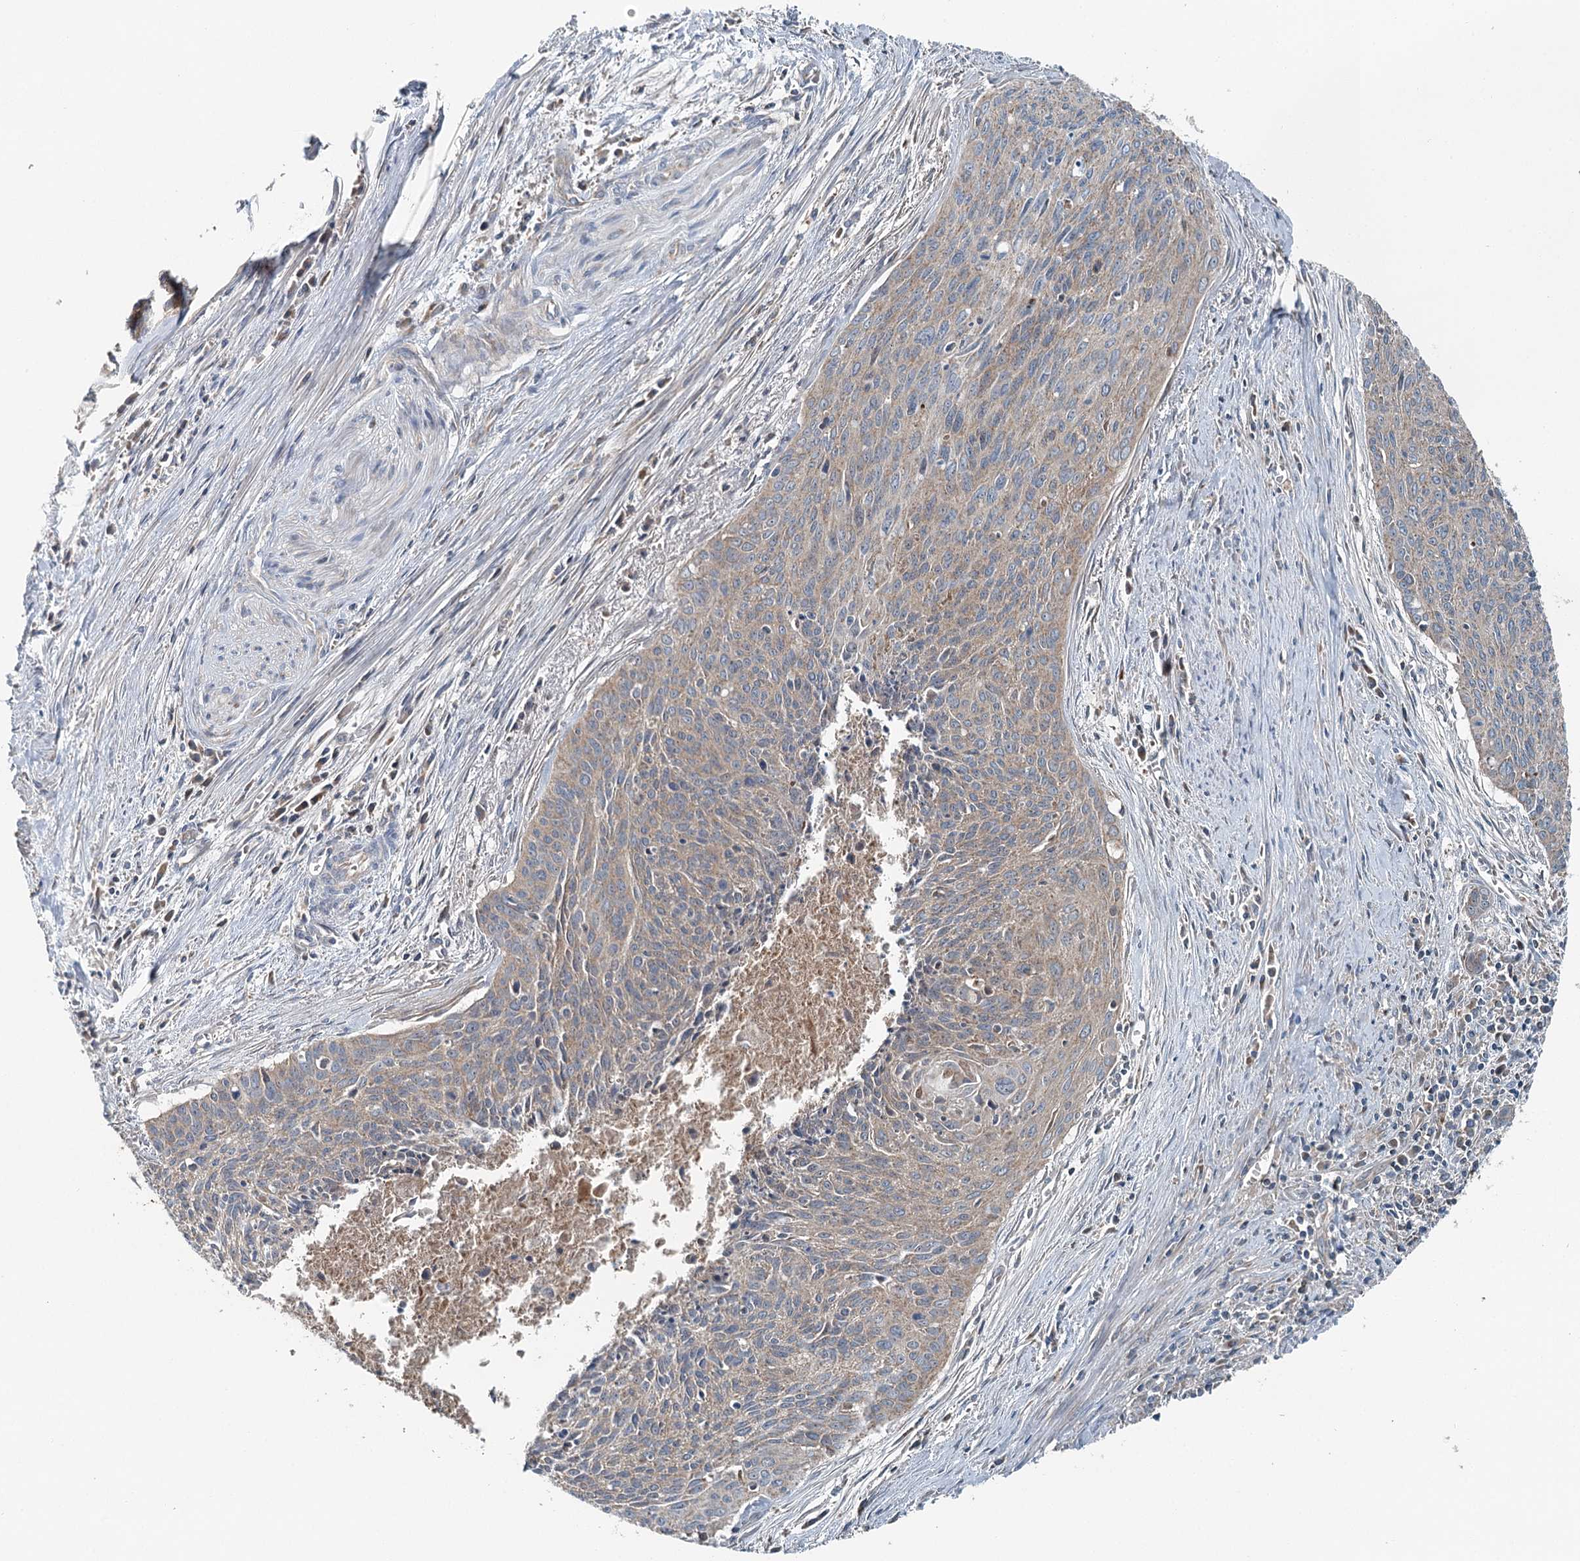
{"staining": {"intensity": "weak", "quantity": ">75%", "location": "cytoplasmic/membranous"}, "tissue": "cervical cancer", "cell_type": "Tumor cells", "image_type": "cancer", "snomed": [{"axis": "morphology", "description": "Squamous cell carcinoma, NOS"}, {"axis": "topography", "description": "Cervix"}], "caption": "Immunohistochemical staining of cervical cancer reveals low levels of weak cytoplasmic/membranous protein expression in about >75% of tumor cells. The staining is performed using DAB brown chromogen to label protein expression. The nuclei are counter-stained blue using hematoxylin.", "gene": "CHCHD5", "patient": {"sex": "female", "age": 55}}